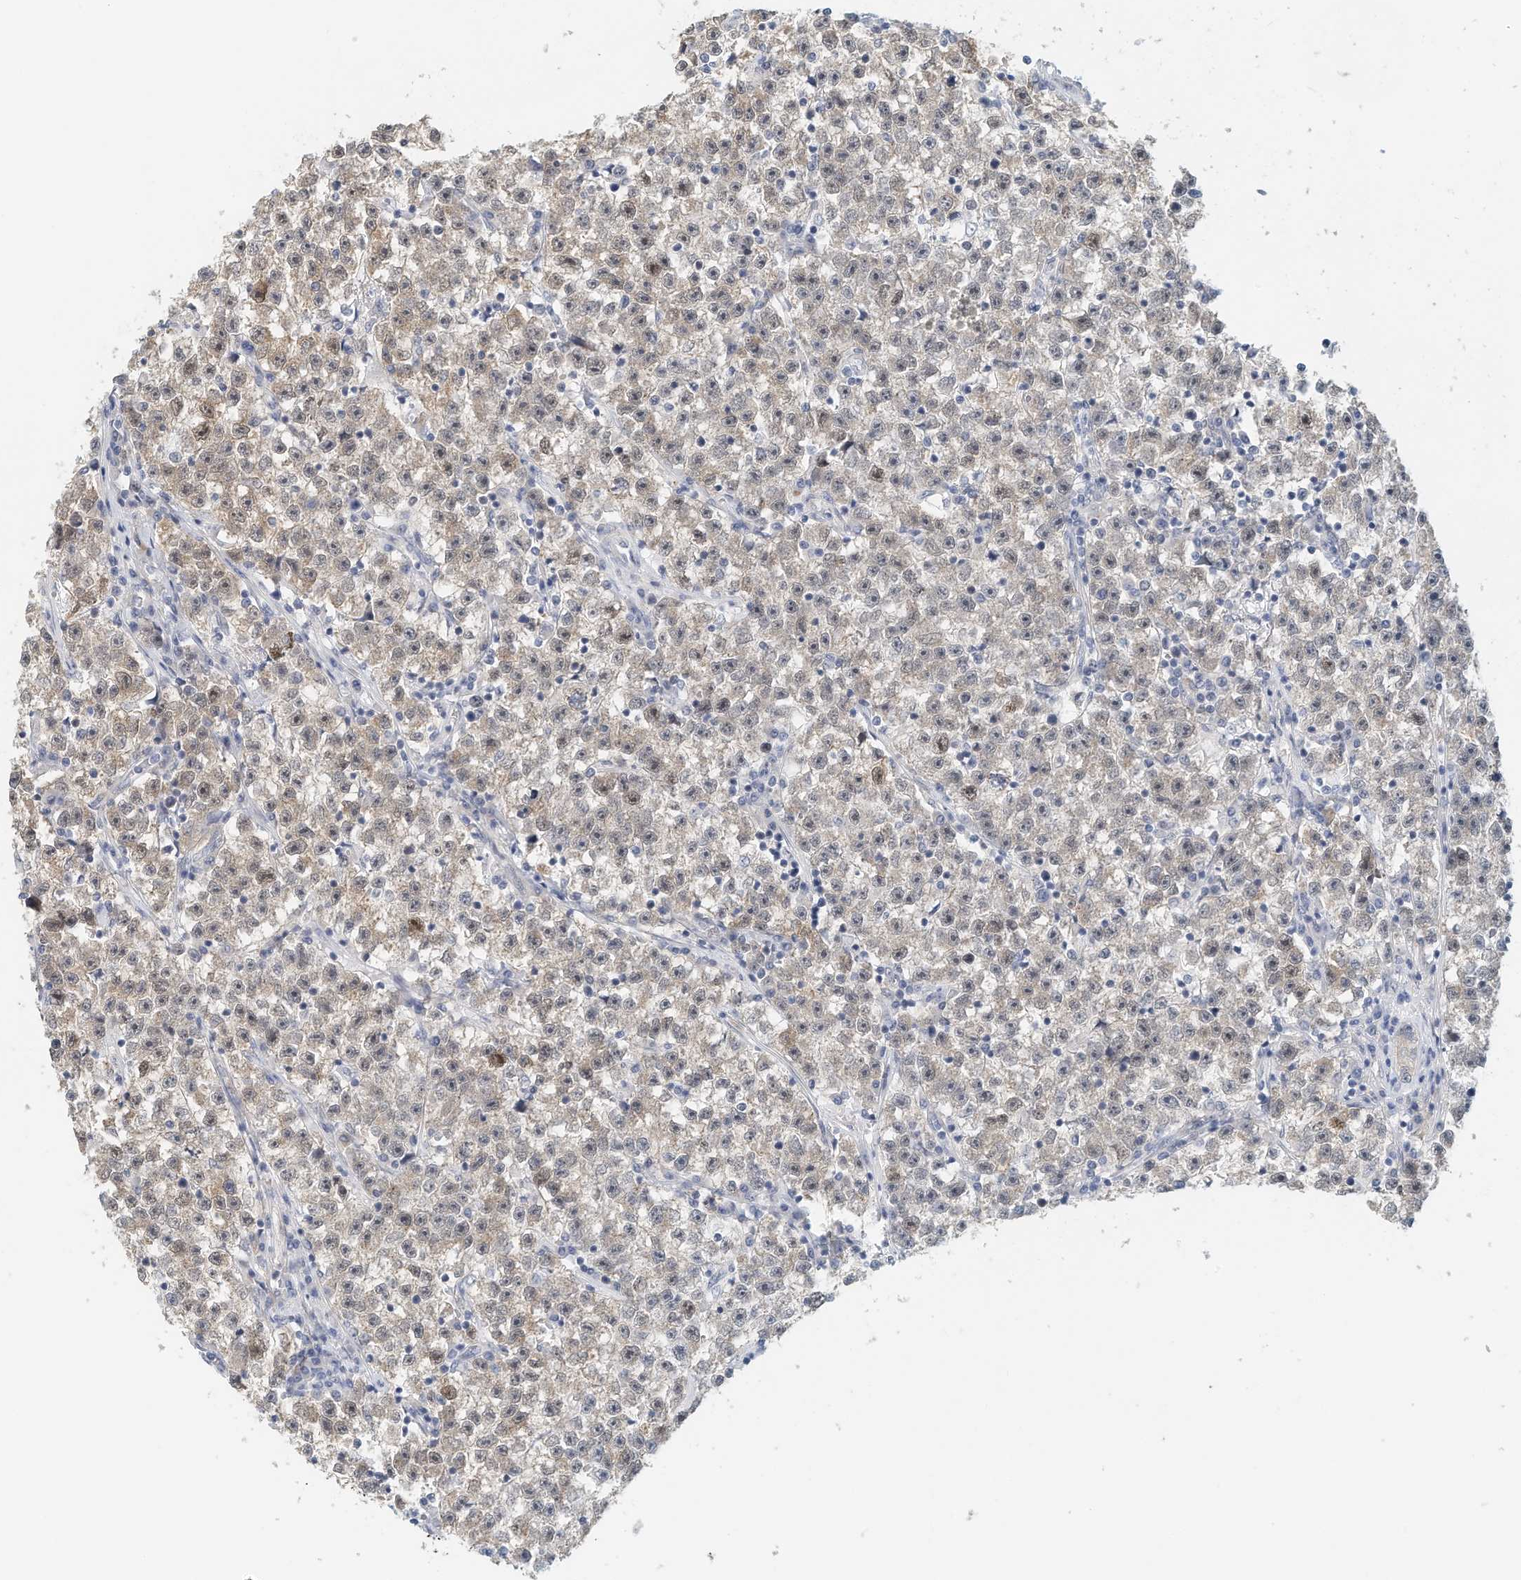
{"staining": {"intensity": "weak", "quantity": "25%-75%", "location": "cytoplasmic/membranous,nuclear"}, "tissue": "testis cancer", "cell_type": "Tumor cells", "image_type": "cancer", "snomed": [{"axis": "morphology", "description": "Seminoma, NOS"}, {"axis": "topography", "description": "Testis"}], "caption": "Weak cytoplasmic/membranous and nuclear staining for a protein is present in about 25%-75% of tumor cells of testis cancer using immunohistochemistry (IHC).", "gene": "ARHGAP28", "patient": {"sex": "male", "age": 22}}